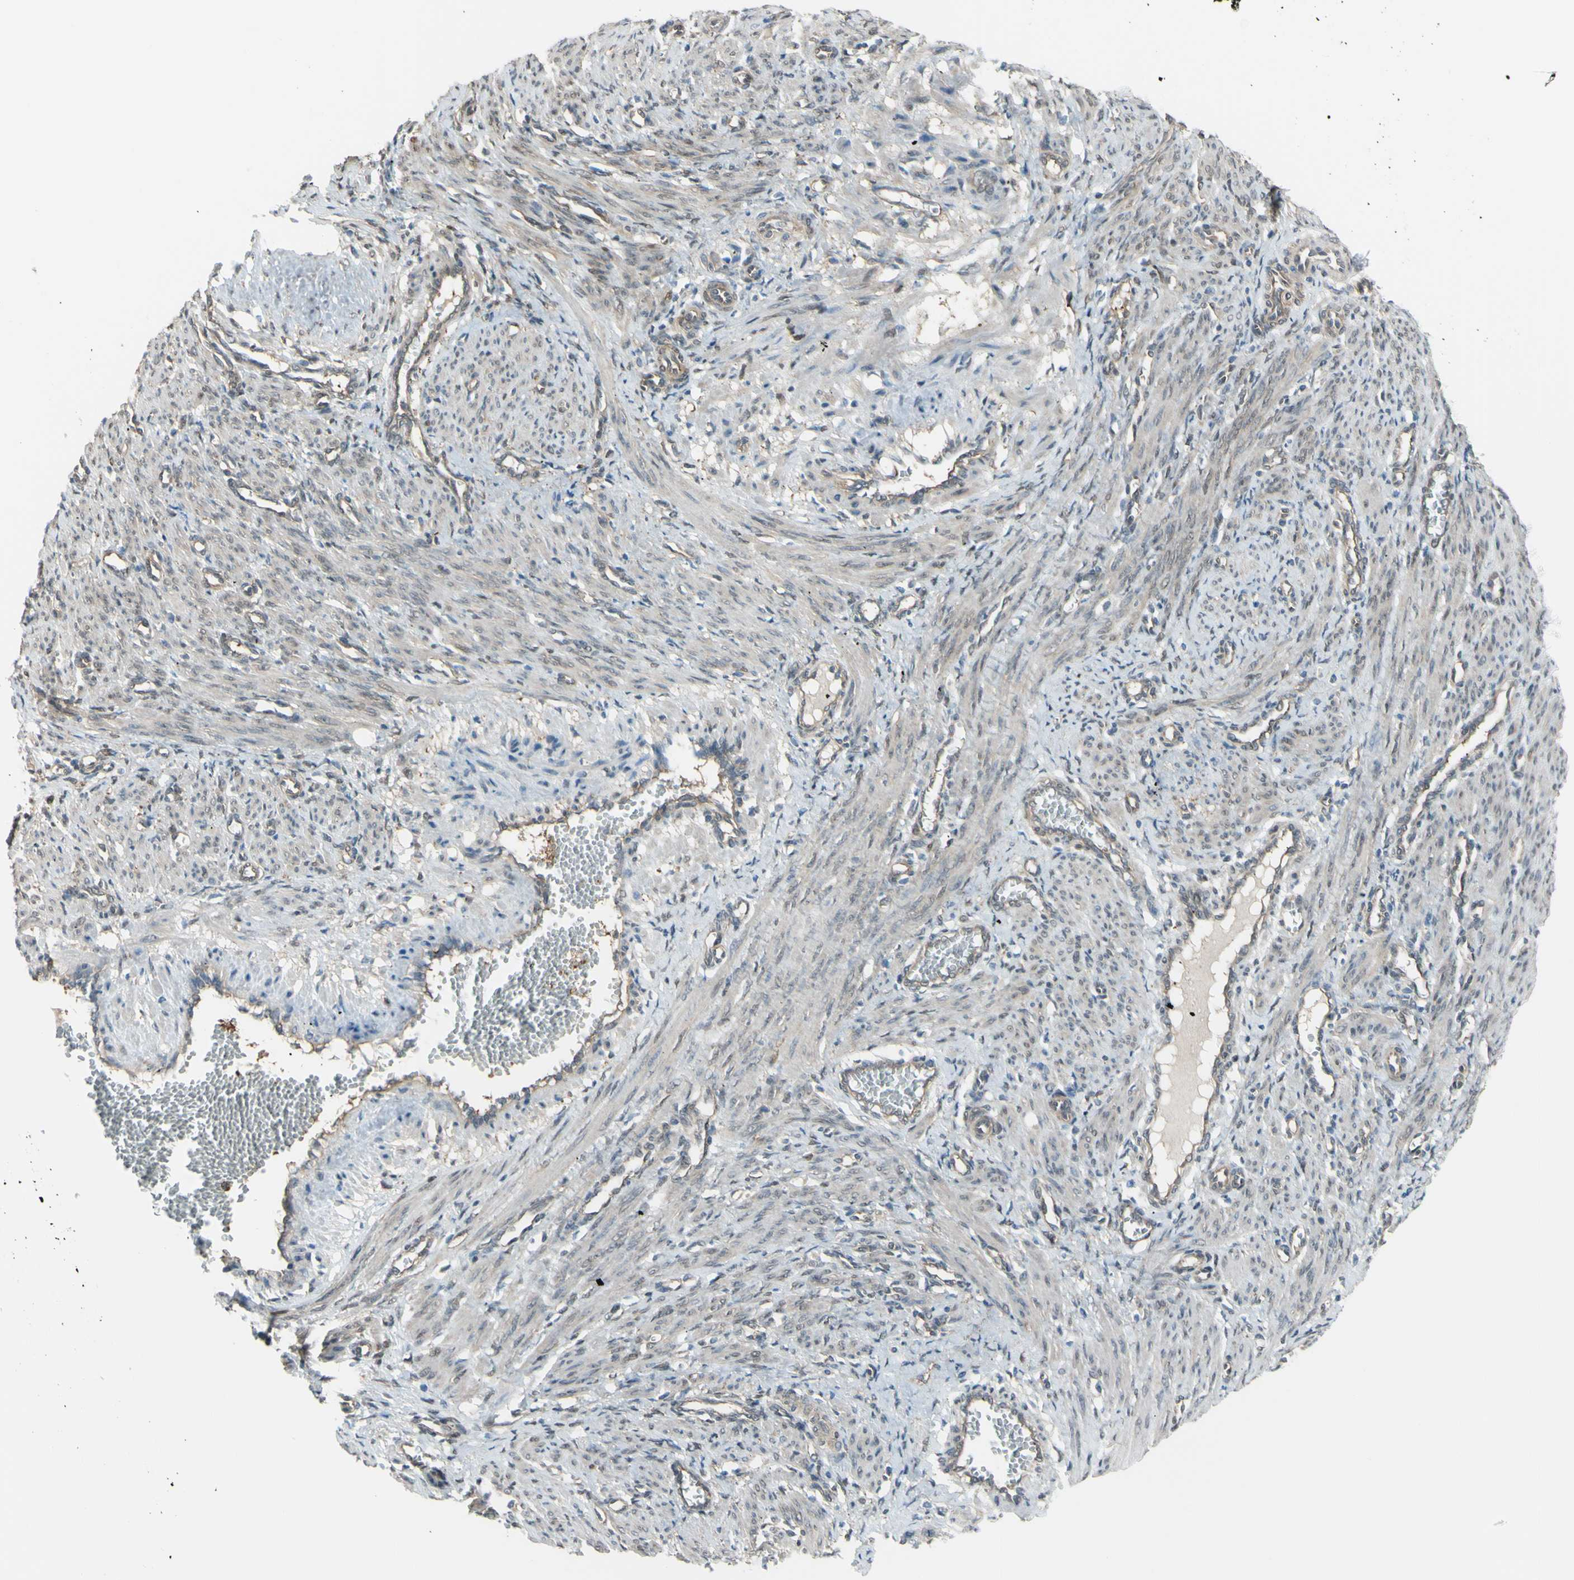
{"staining": {"intensity": "negative", "quantity": "none", "location": "none"}, "tissue": "smooth muscle", "cell_type": "Smooth muscle cells", "image_type": "normal", "snomed": [{"axis": "morphology", "description": "Normal tissue, NOS"}, {"axis": "topography", "description": "Endometrium"}], "caption": "Immunohistochemistry (IHC) of benign smooth muscle shows no staining in smooth muscle cells.", "gene": "YWHAQ", "patient": {"sex": "female", "age": 33}}